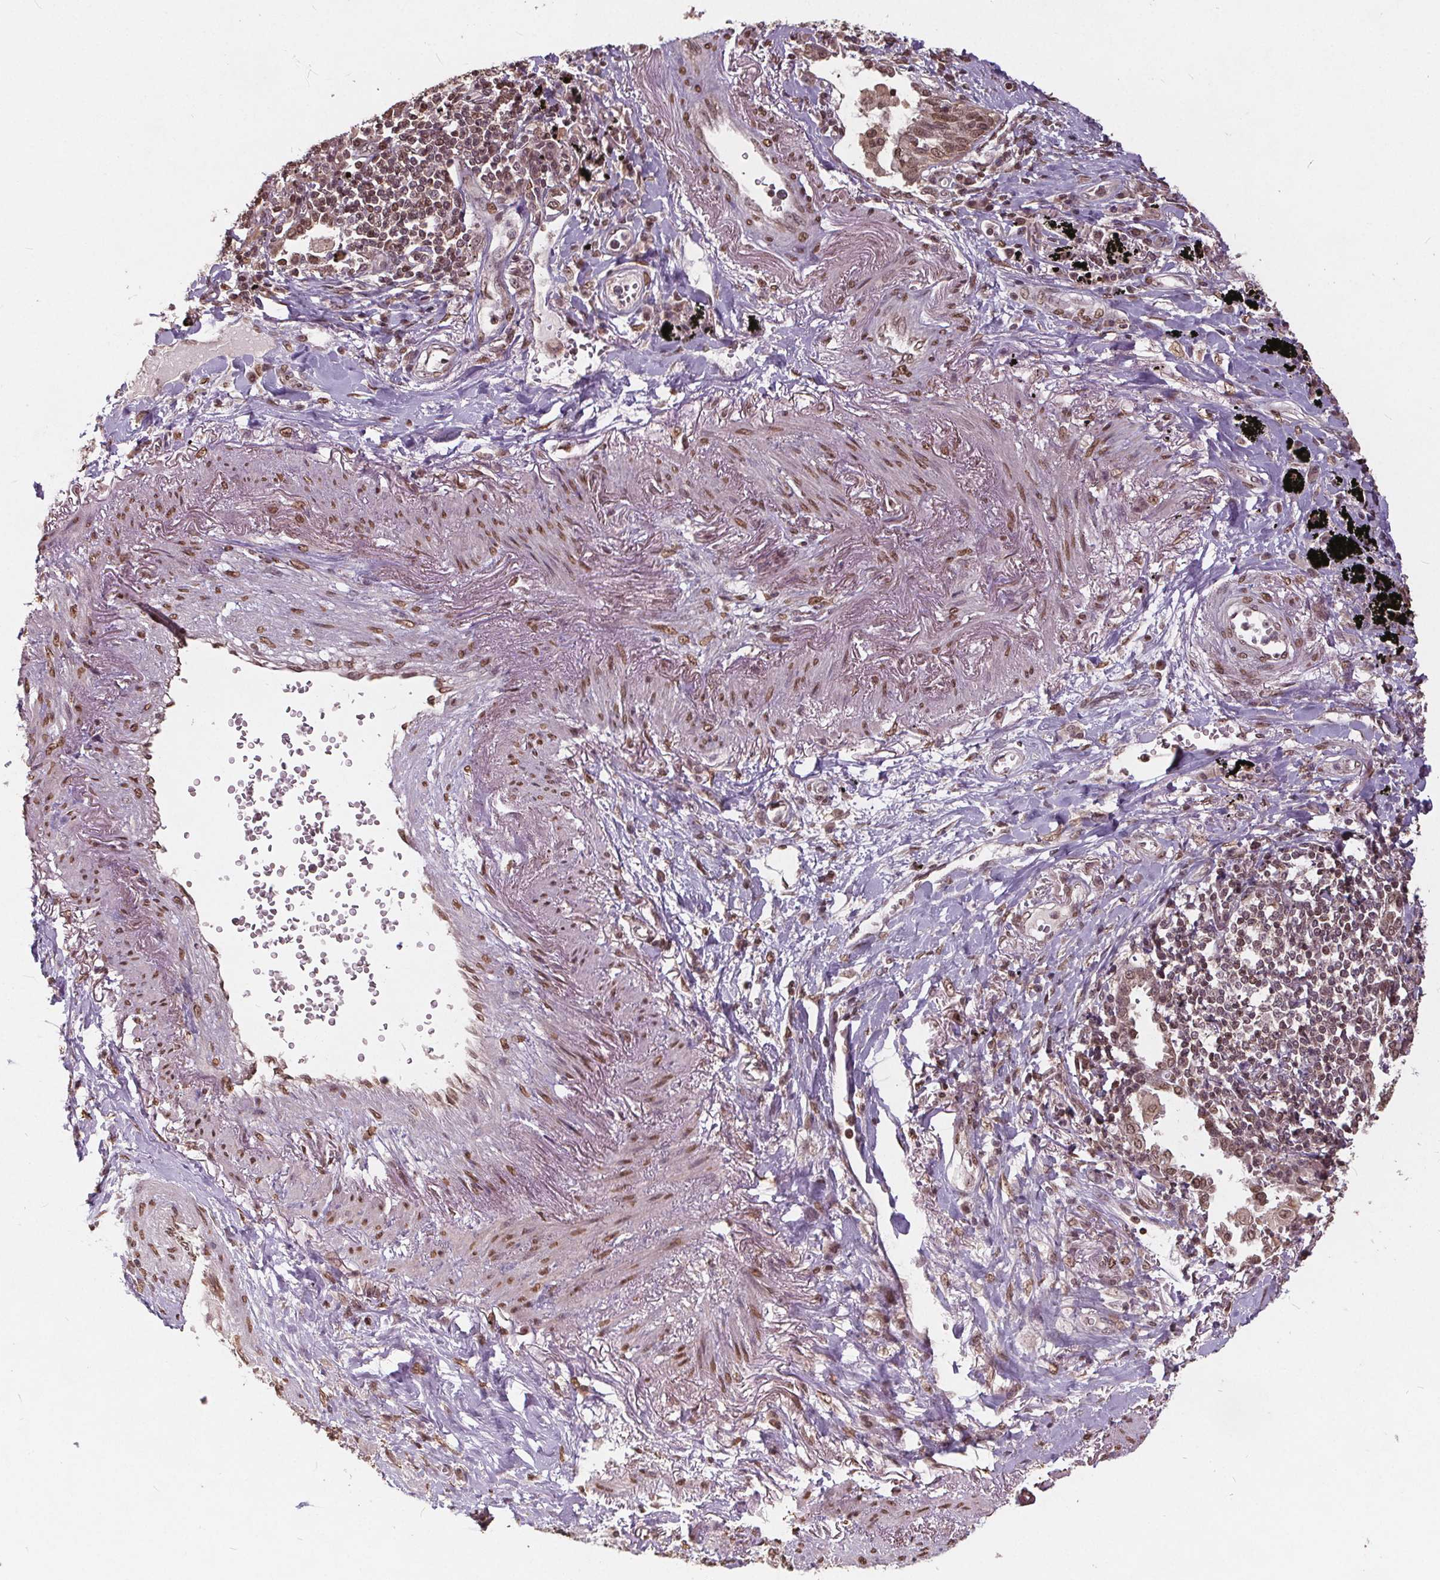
{"staining": {"intensity": "moderate", "quantity": "<25%", "location": "nuclear"}, "tissue": "lung cancer", "cell_type": "Tumor cells", "image_type": "cancer", "snomed": [{"axis": "morphology", "description": "Squamous cell carcinoma, NOS"}, {"axis": "topography", "description": "Lung"}], "caption": "Immunohistochemistry (IHC) of human lung cancer (squamous cell carcinoma) displays low levels of moderate nuclear expression in about <25% of tumor cells. (brown staining indicates protein expression, while blue staining denotes nuclei).", "gene": "HIF1AN", "patient": {"sex": "male", "age": 78}}